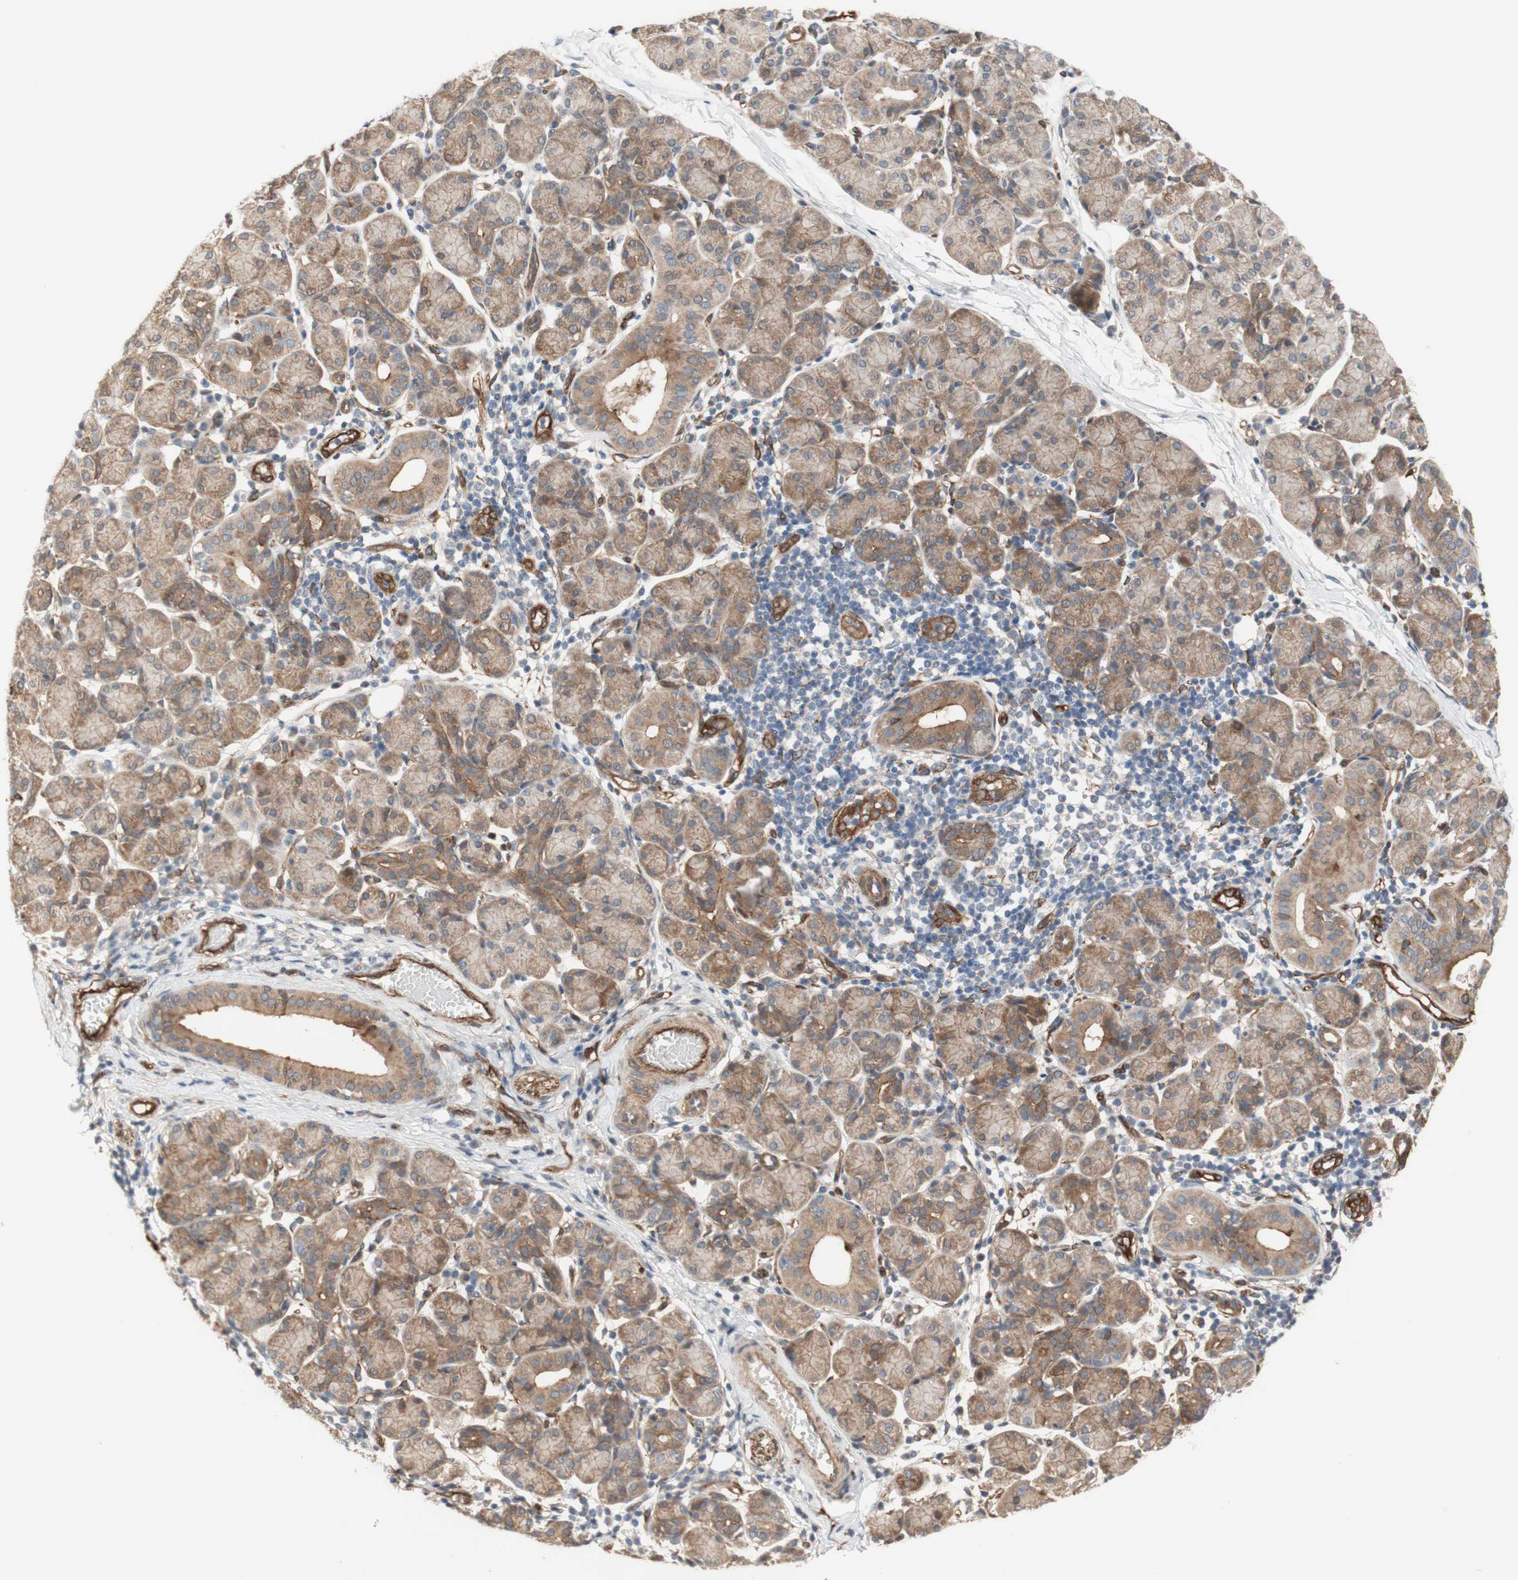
{"staining": {"intensity": "moderate", "quantity": "25%-75%", "location": "cytoplasmic/membranous"}, "tissue": "salivary gland", "cell_type": "Glandular cells", "image_type": "normal", "snomed": [{"axis": "morphology", "description": "Normal tissue, NOS"}, {"axis": "morphology", "description": "Inflammation, NOS"}, {"axis": "topography", "description": "Lymph node"}, {"axis": "topography", "description": "Salivary gland"}], "caption": "Protein staining demonstrates moderate cytoplasmic/membranous staining in about 25%-75% of glandular cells in benign salivary gland. Using DAB (brown) and hematoxylin (blue) stains, captured at high magnification using brightfield microscopy.", "gene": "CNN3", "patient": {"sex": "male", "age": 3}}